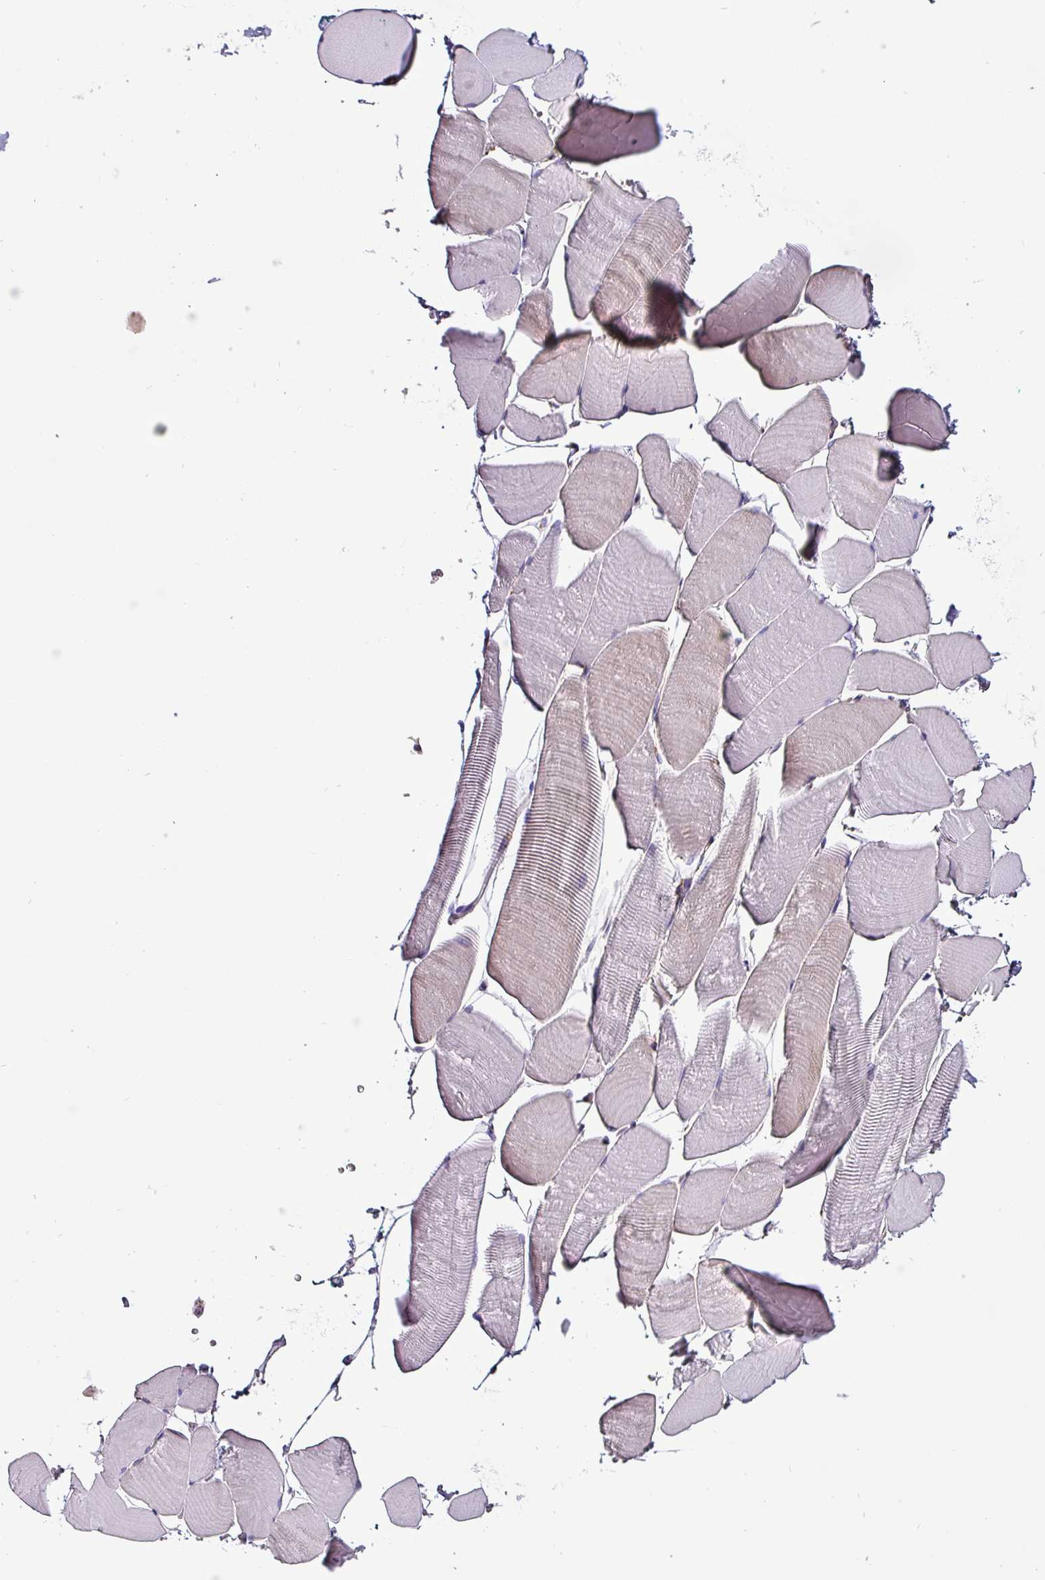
{"staining": {"intensity": "weak", "quantity": "25%-75%", "location": "cytoplasmic/membranous"}, "tissue": "skeletal muscle", "cell_type": "Myocytes", "image_type": "normal", "snomed": [{"axis": "morphology", "description": "Normal tissue, NOS"}, {"axis": "topography", "description": "Skeletal muscle"}], "caption": "Brown immunohistochemical staining in benign human skeletal muscle exhibits weak cytoplasmic/membranous positivity in about 25%-75% of myocytes.", "gene": "VAMP4", "patient": {"sex": "male", "age": 25}}